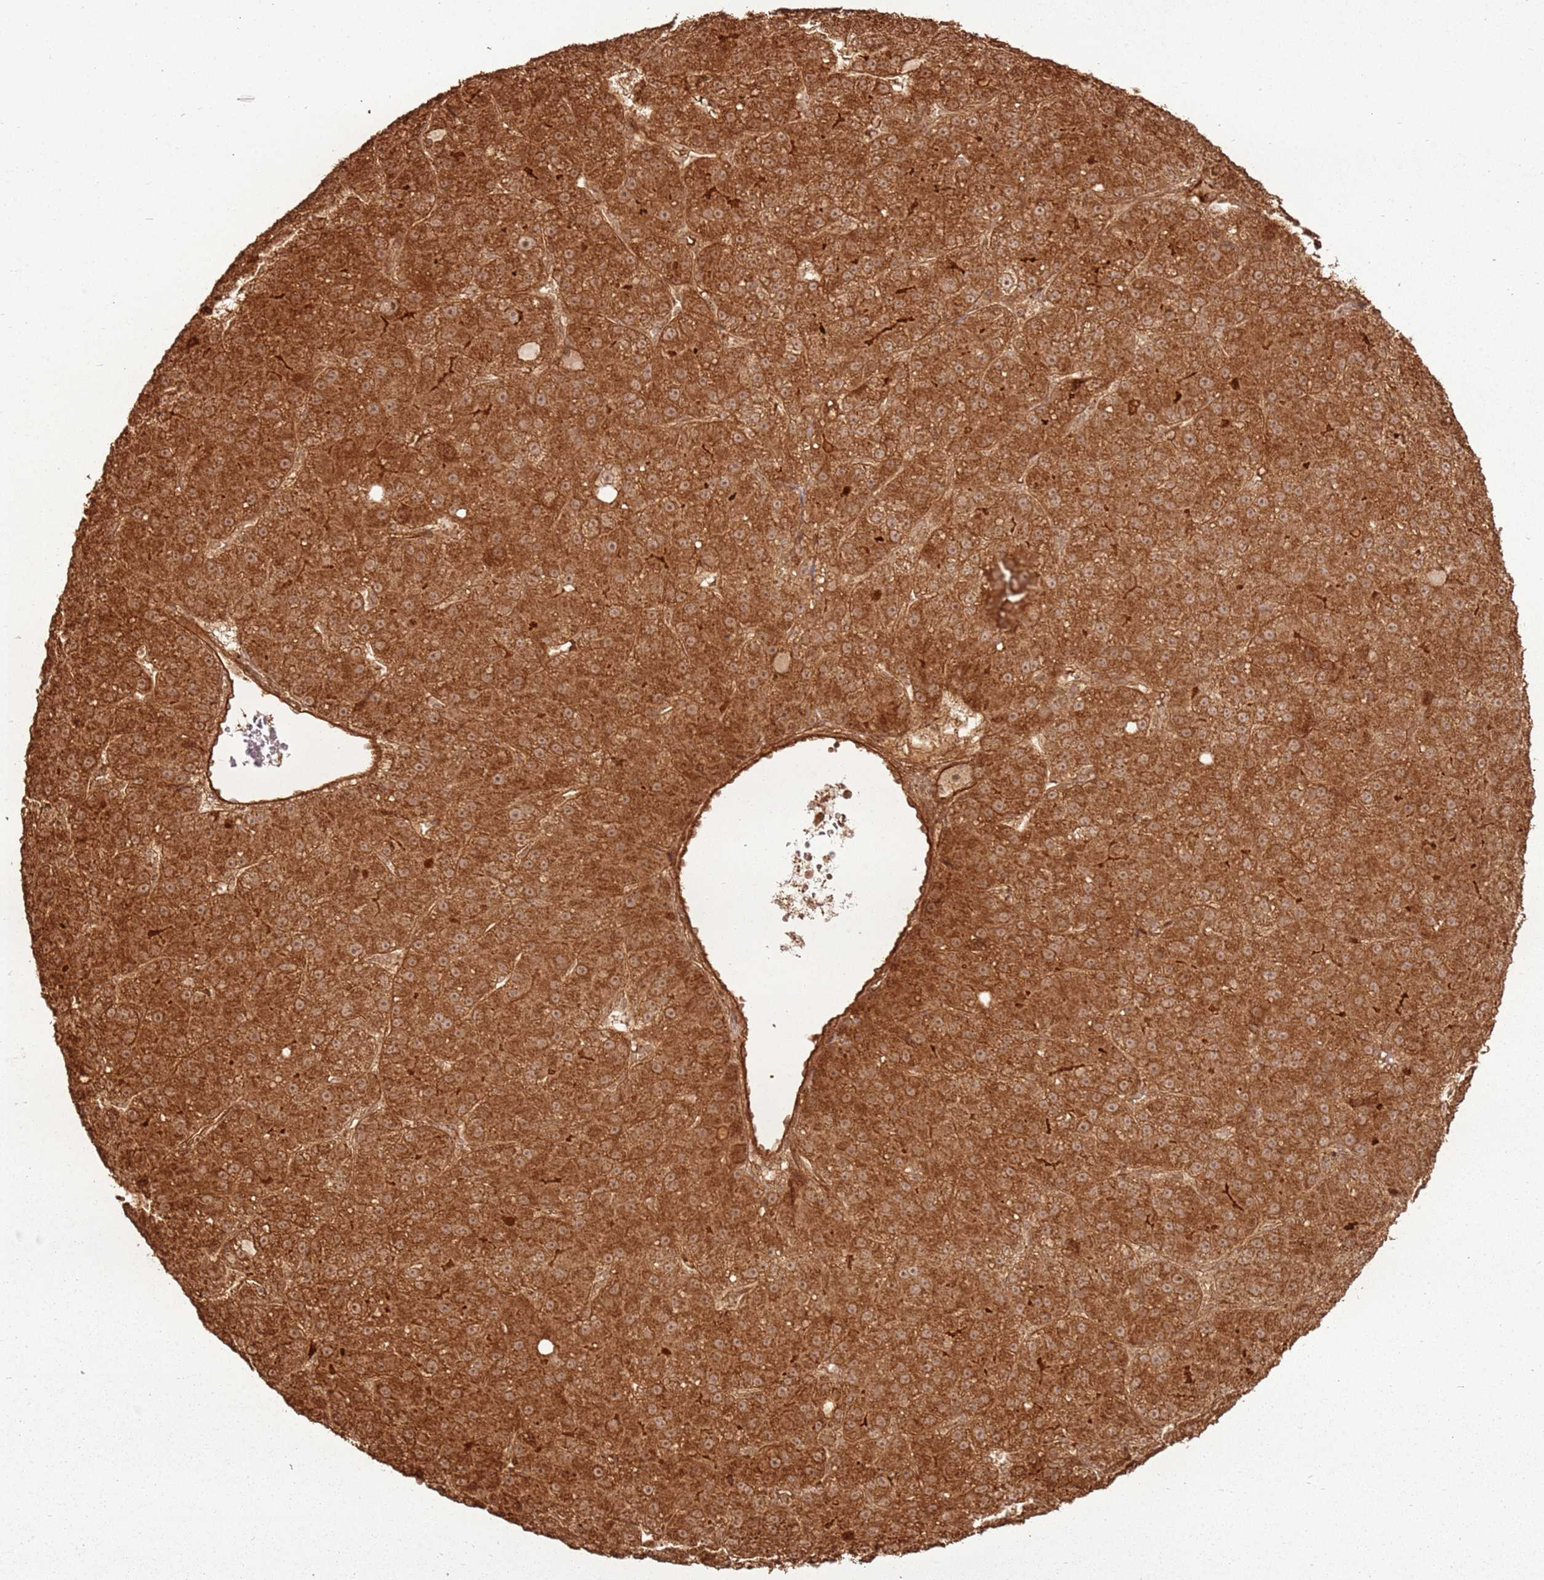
{"staining": {"intensity": "strong", "quantity": ">75%", "location": "cytoplasmic/membranous"}, "tissue": "liver cancer", "cell_type": "Tumor cells", "image_type": "cancer", "snomed": [{"axis": "morphology", "description": "Carcinoma, Hepatocellular, NOS"}, {"axis": "topography", "description": "Liver"}], "caption": "Liver hepatocellular carcinoma was stained to show a protein in brown. There is high levels of strong cytoplasmic/membranous staining in approximately >75% of tumor cells.", "gene": "MRPS6", "patient": {"sex": "male", "age": 67}}